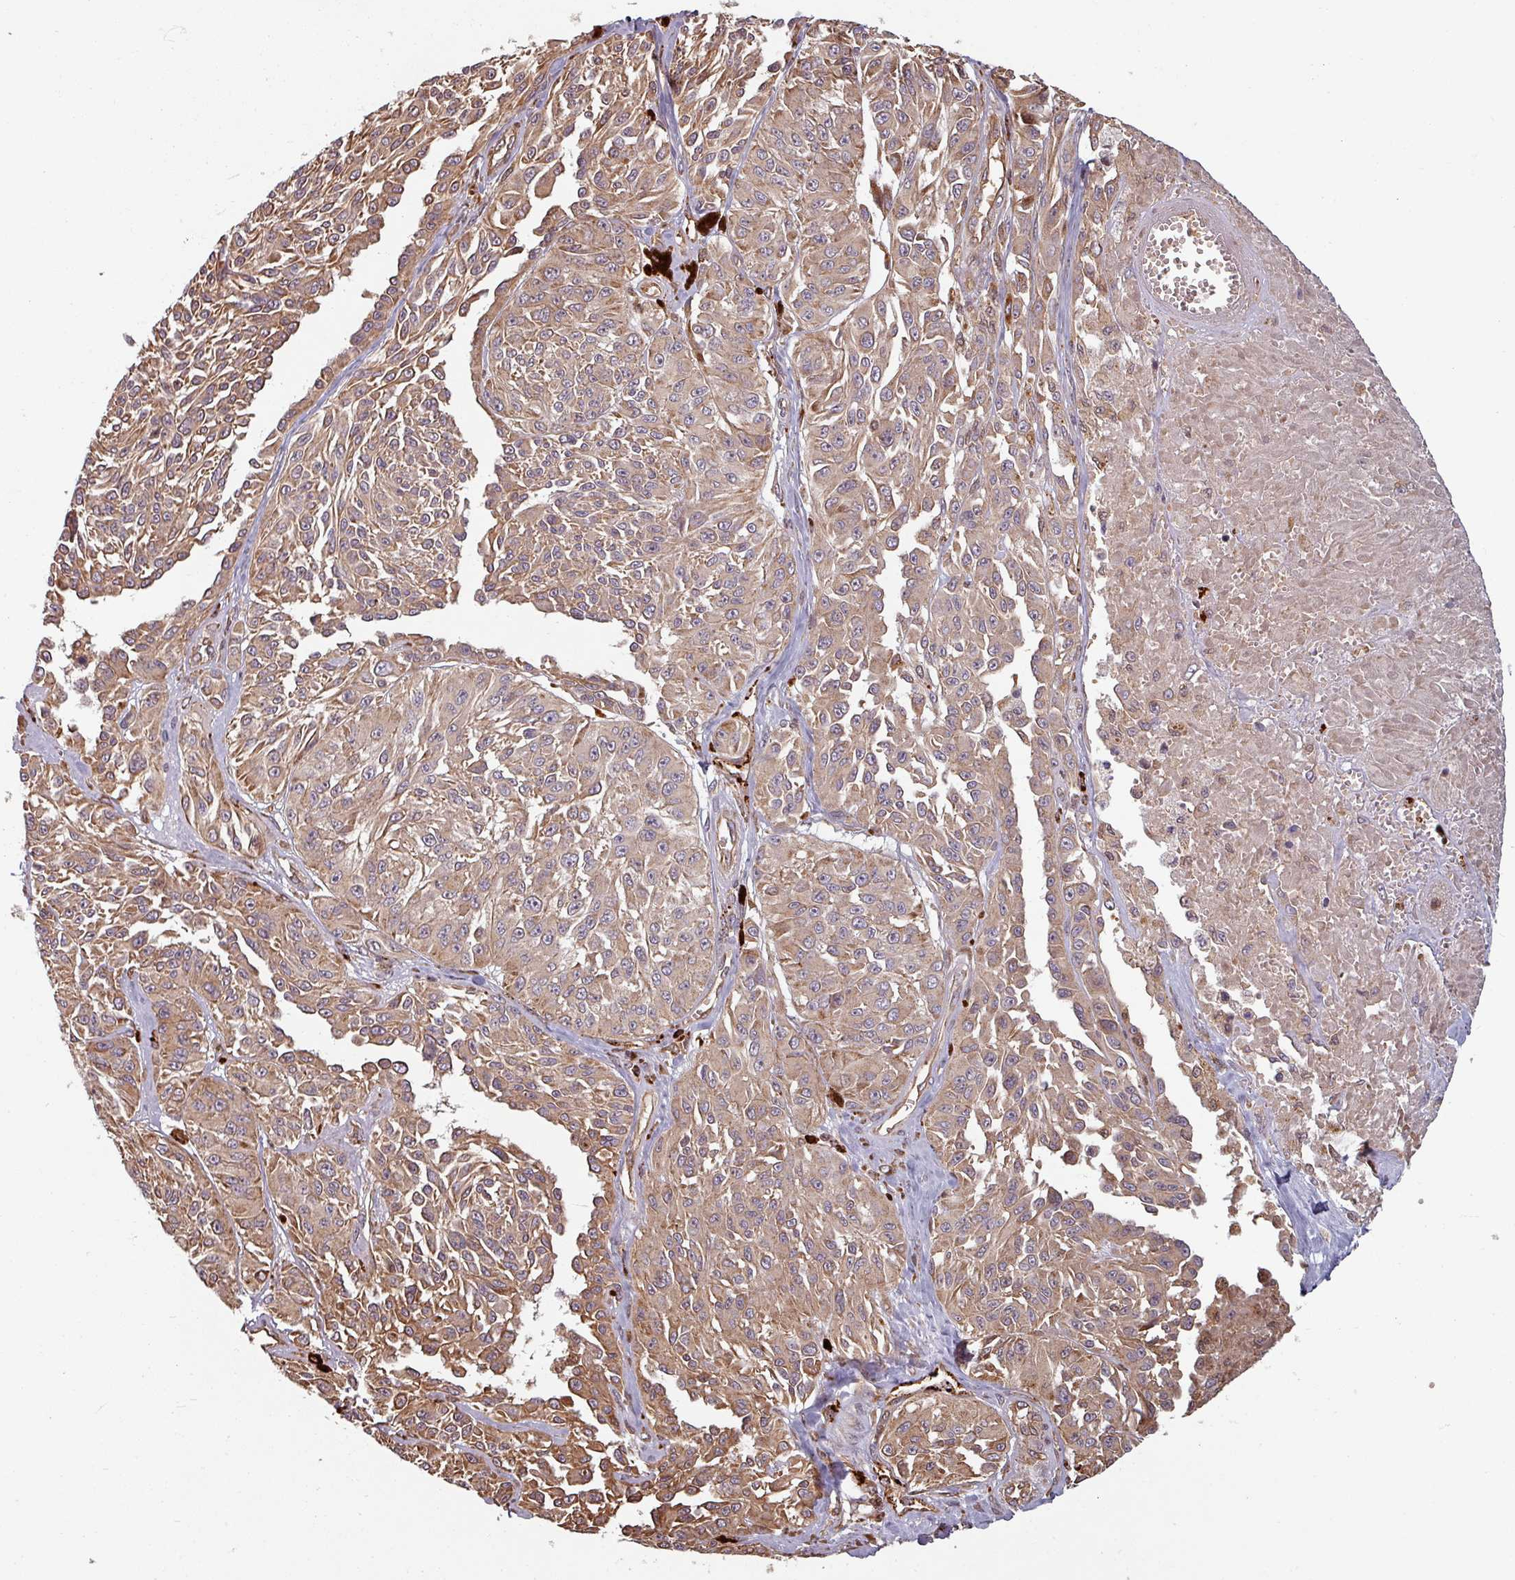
{"staining": {"intensity": "moderate", "quantity": ">75%", "location": "cytoplasmic/membranous"}, "tissue": "melanoma", "cell_type": "Tumor cells", "image_type": "cancer", "snomed": [{"axis": "morphology", "description": "Malignant melanoma, NOS"}, {"axis": "topography", "description": "Skin"}], "caption": "Human malignant melanoma stained with a brown dye reveals moderate cytoplasmic/membranous positive positivity in approximately >75% of tumor cells.", "gene": "EID1", "patient": {"sex": "male", "age": 94}}